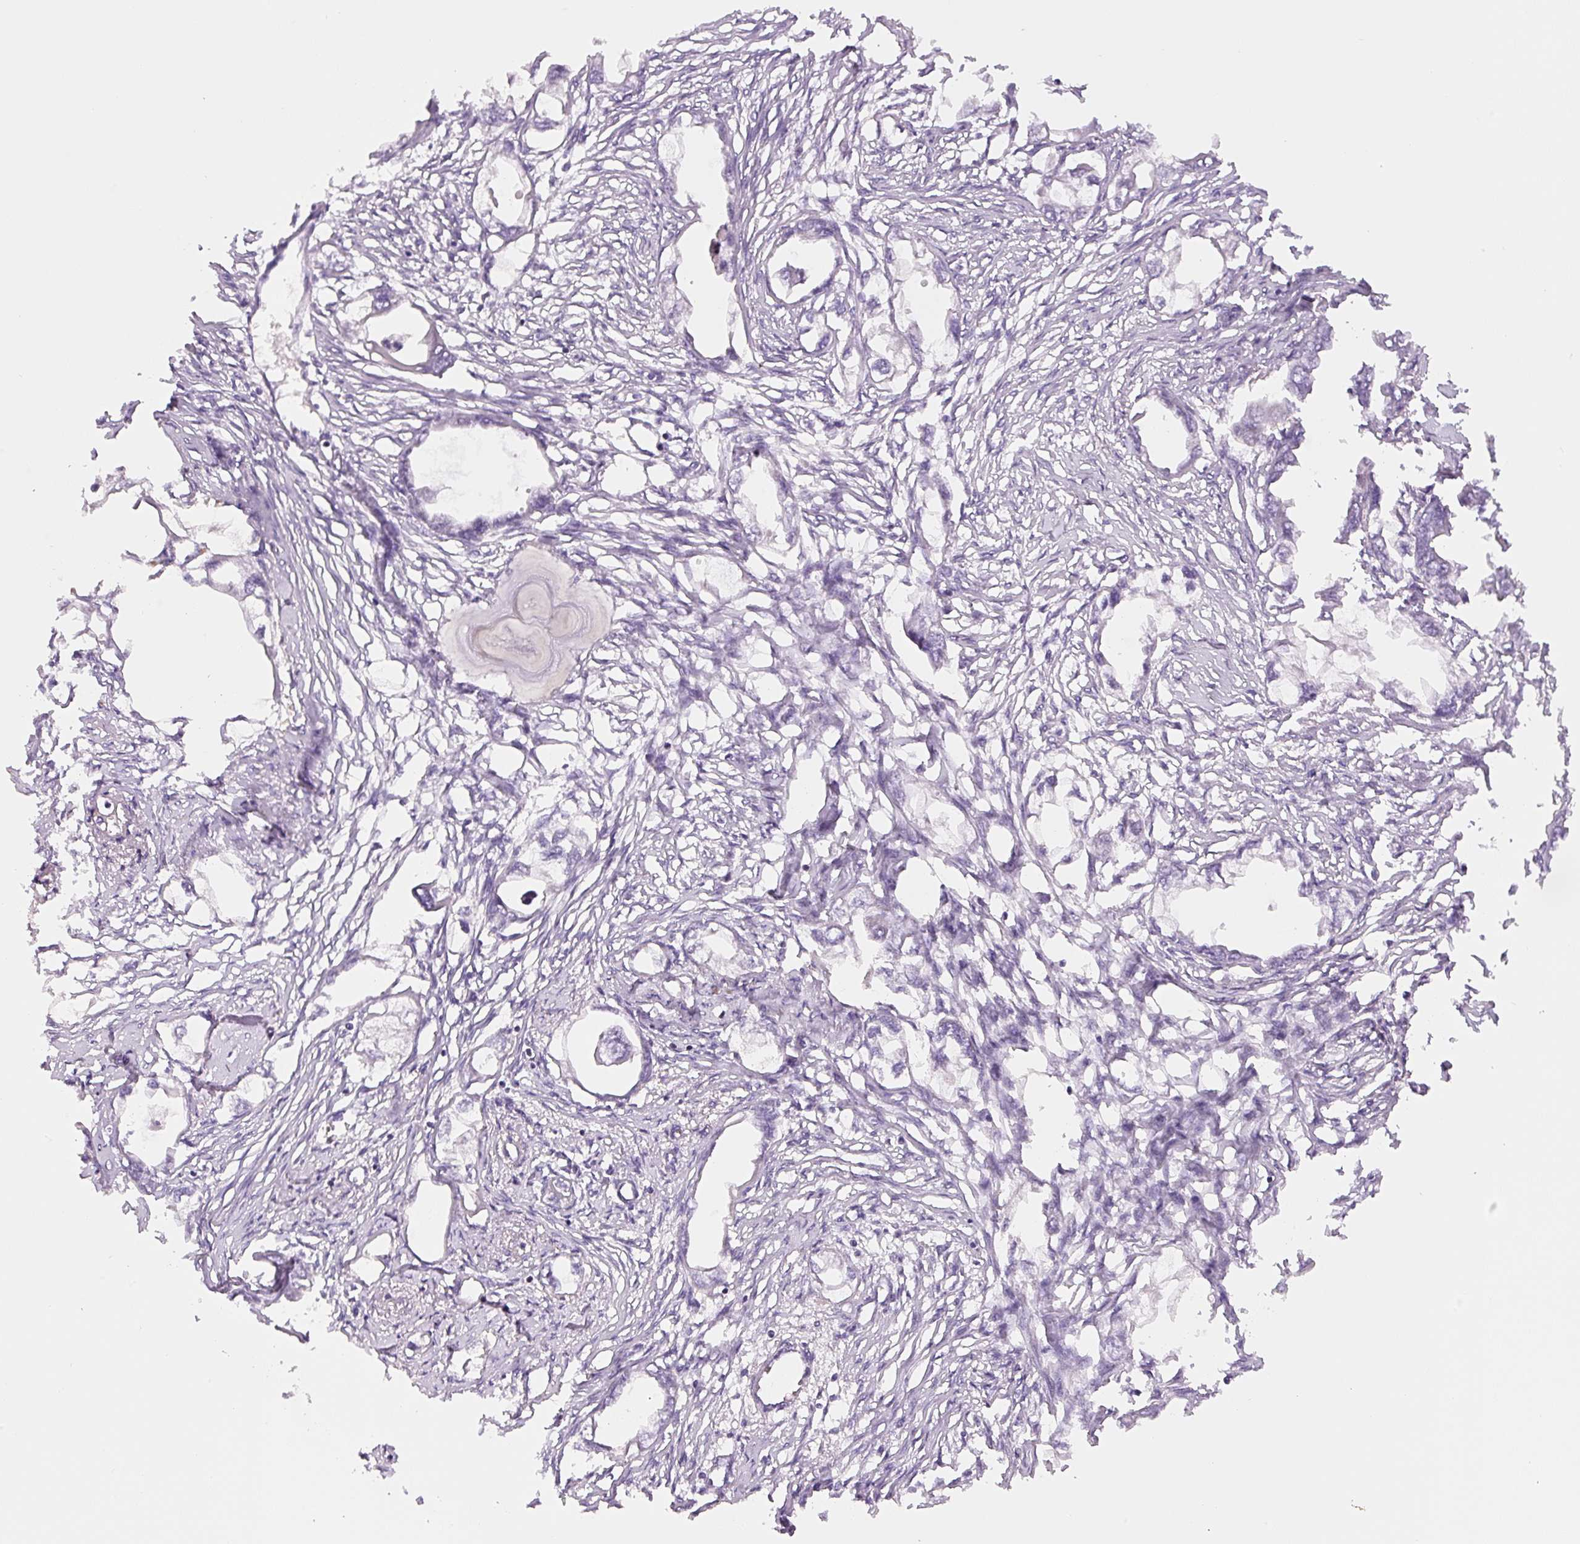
{"staining": {"intensity": "negative", "quantity": "none", "location": "none"}, "tissue": "endometrial cancer", "cell_type": "Tumor cells", "image_type": "cancer", "snomed": [{"axis": "morphology", "description": "Adenocarcinoma, NOS"}, {"axis": "morphology", "description": "Adenocarcinoma, metastatic, NOS"}, {"axis": "topography", "description": "Adipose tissue"}, {"axis": "topography", "description": "Endometrium"}], "caption": "DAB immunohistochemical staining of human endometrial cancer reveals no significant expression in tumor cells.", "gene": "YIF1B", "patient": {"sex": "female", "age": 67}}